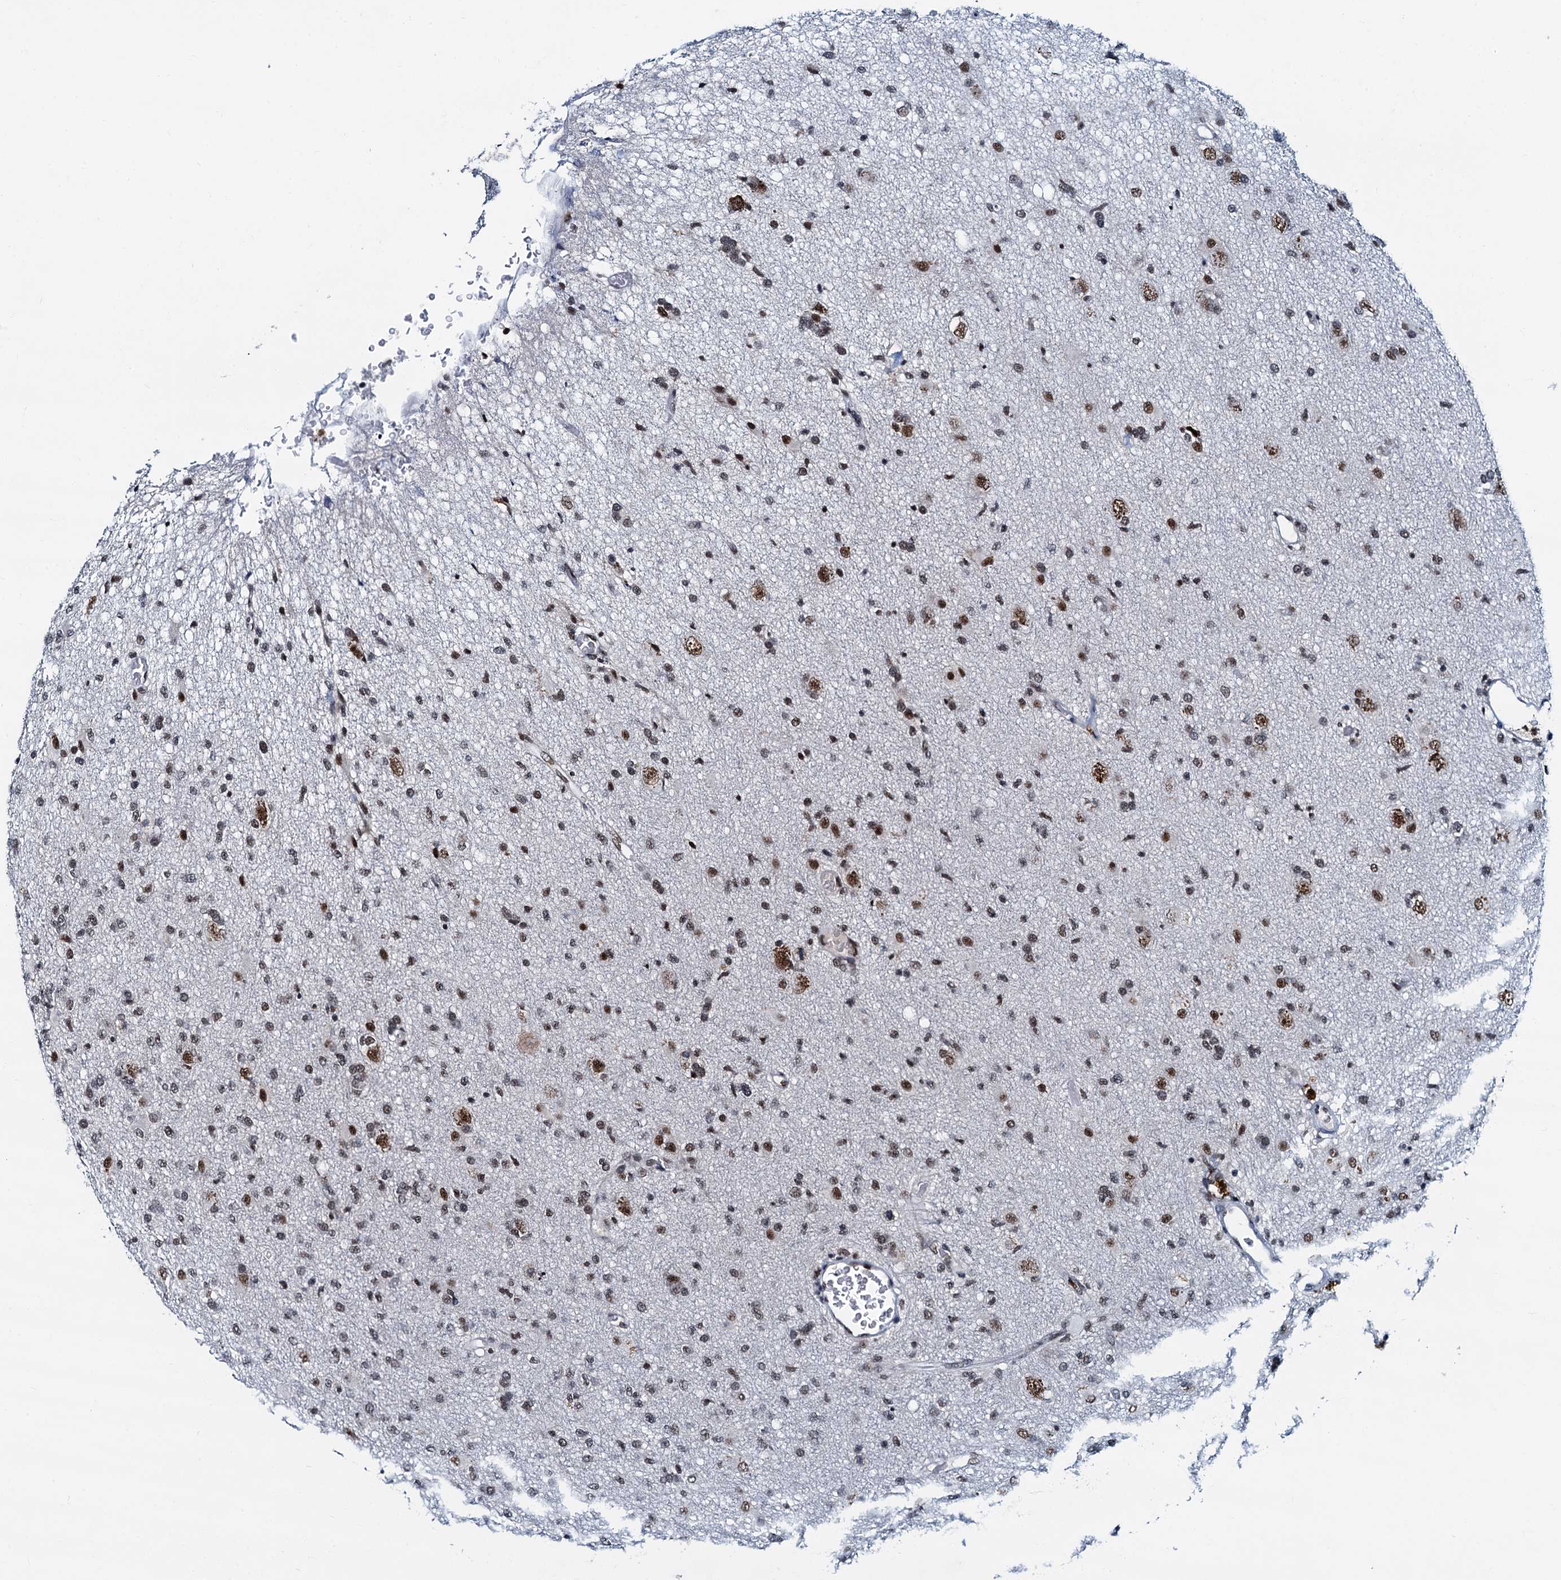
{"staining": {"intensity": "moderate", "quantity": ">75%", "location": "nuclear"}, "tissue": "glioma", "cell_type": "Tumor cells", "image_type": "cancer", "snomed": [{"axis": "morphology", "description": "Glioma, malignant, High grade"}, {"axis": "topography", "description": "Brain"}], "caption": "This is an image of immunohistochemistry (IHC) staining of glioma, which shows moderate expression in the nuclear of tumor cells.", "gene": "SNRPD1", "patient": {"sex": "female", "age": 57}}